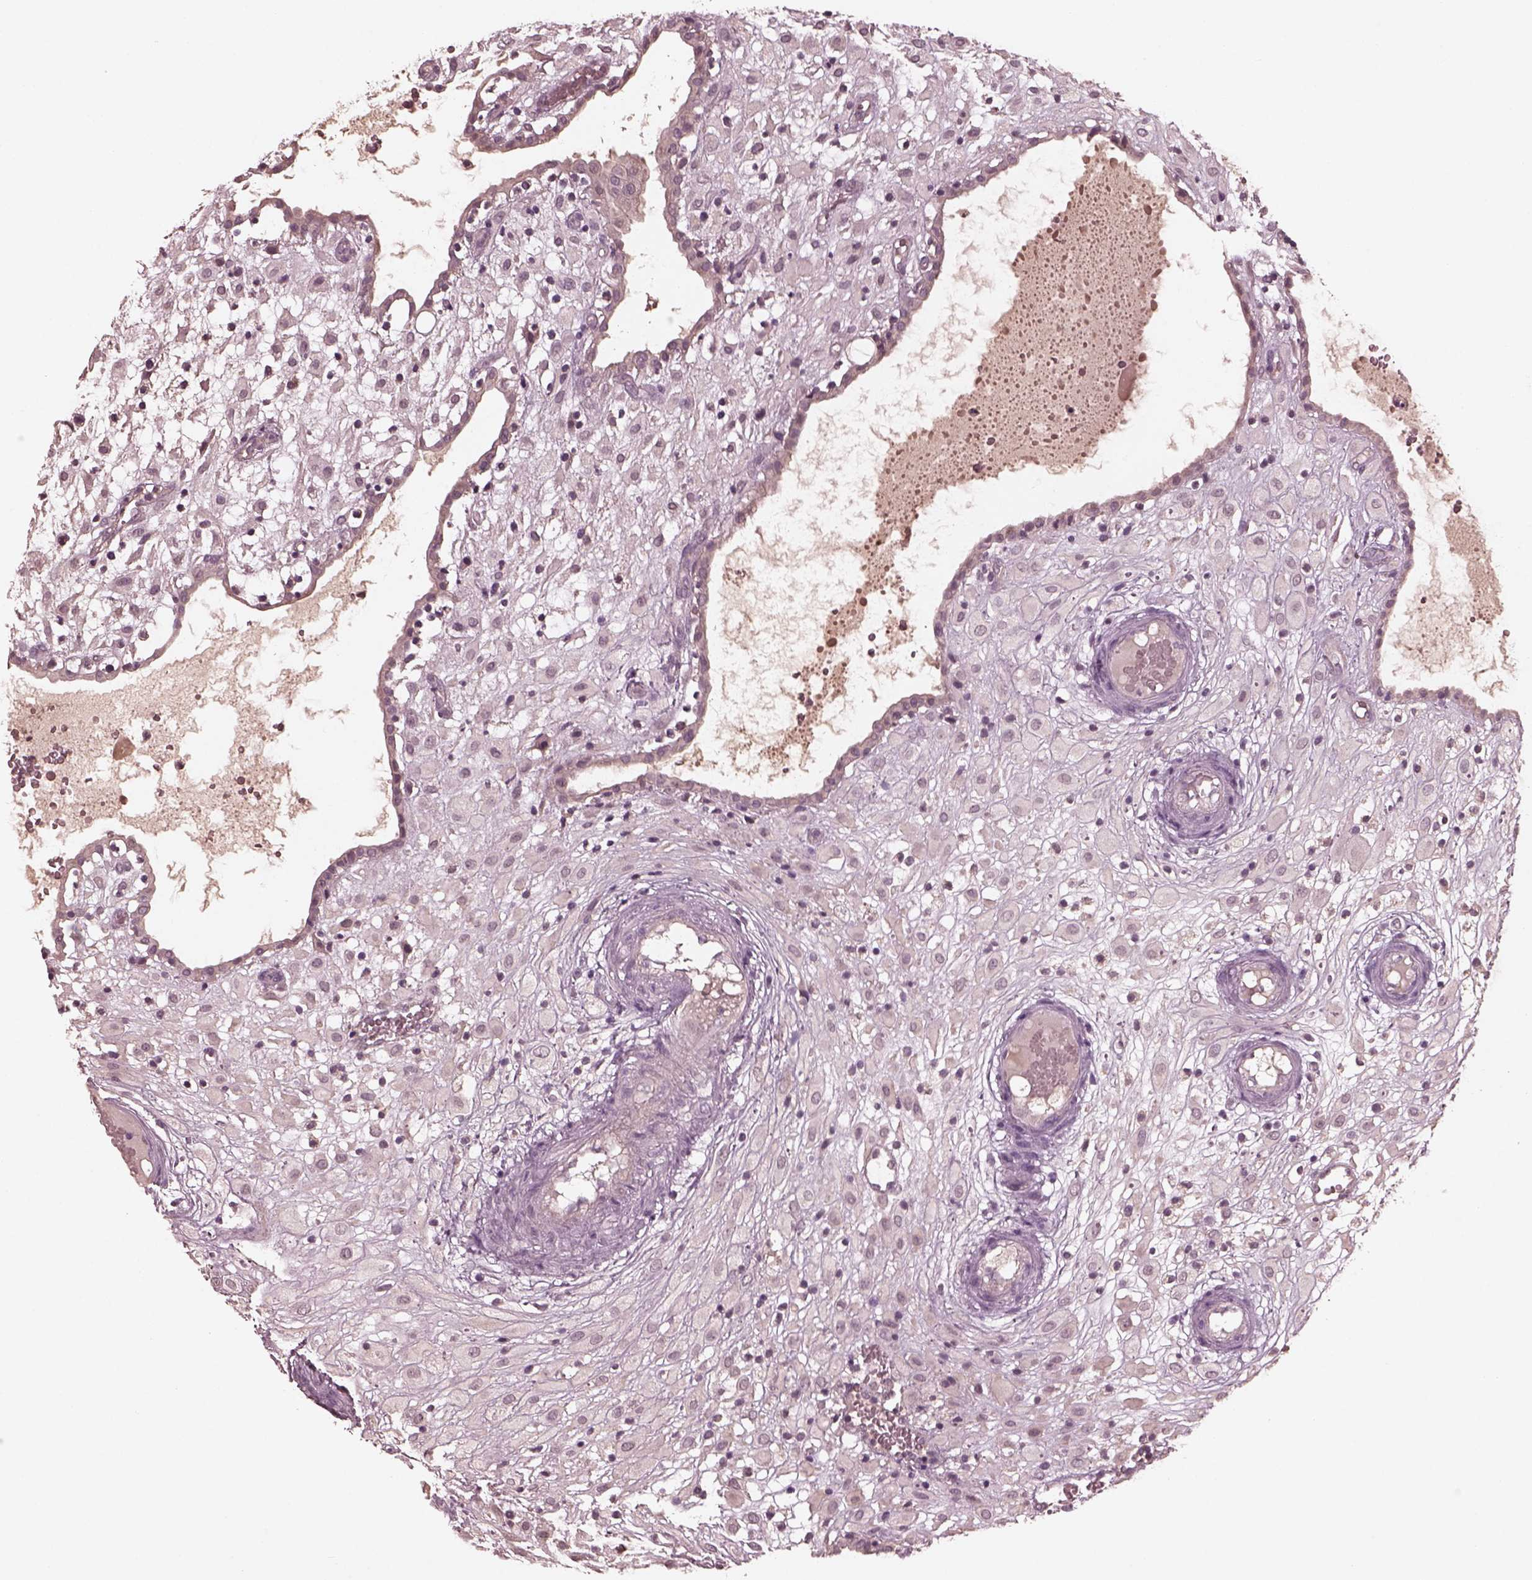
{"staining": {"intensity": "negative", "quantity": "none", "location": "none"}, "tissue": "placenta", "cell_type": "Decidual cells", "image_type": "normal", "snomed": [{"axis": "morphology", "description": "Normal tissue, NOS"}, {"axis": "topography", "description": "Placenta"}], "caption": "This is a photomicrograph of IHC staining of normal placenta, which shows no staining in decidual cells.", "gene": "VWA5B1", "patient": {"sex": "female", "age": 24}}